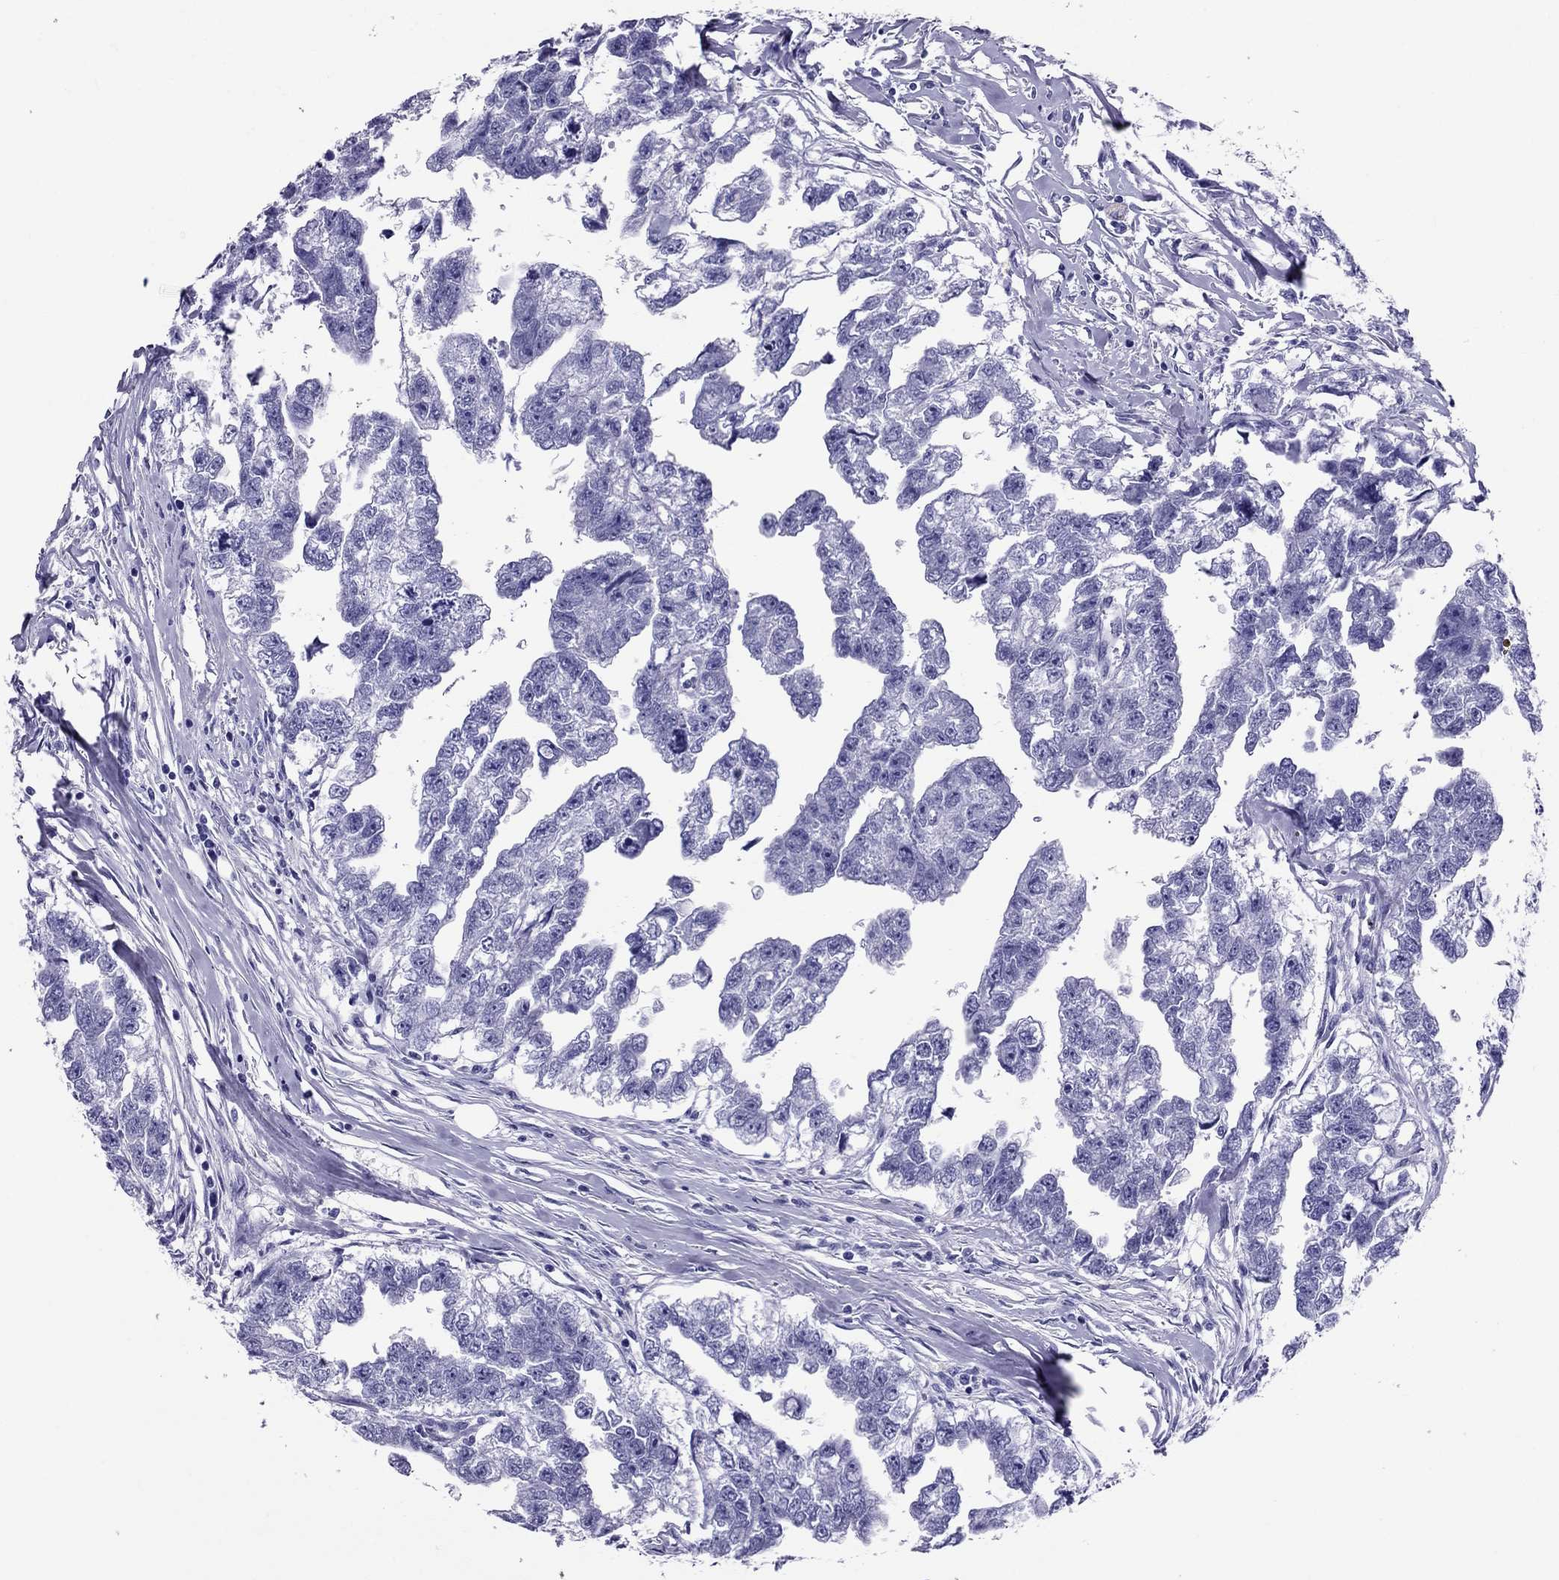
{"staining": {"intensity": "negative", "quantity": "none", "location": "none"}, "tissue": "testis cancer", "cell_type": "Tumor cells", "image_type": "cancer", "snomed": [{"axis": "morphology", "description": "Carcinoma, Embryonal, NOS"}, {"axis": "morphology", "description": "Teratoma, malignant, NOS"}, {"axis": "topography", "description": "Testis"}], "caption": "An immunohistochemistry histopathology image of testis cancer (teratoma (malignant)) is shown. There is no staining in tumor cells of testis cancer (teratoma (malignant)). (IHC, brightfield microscopy, high magnification).", "gene": "AVPR1B", "patient": {"sex": "male", "age": 44}}